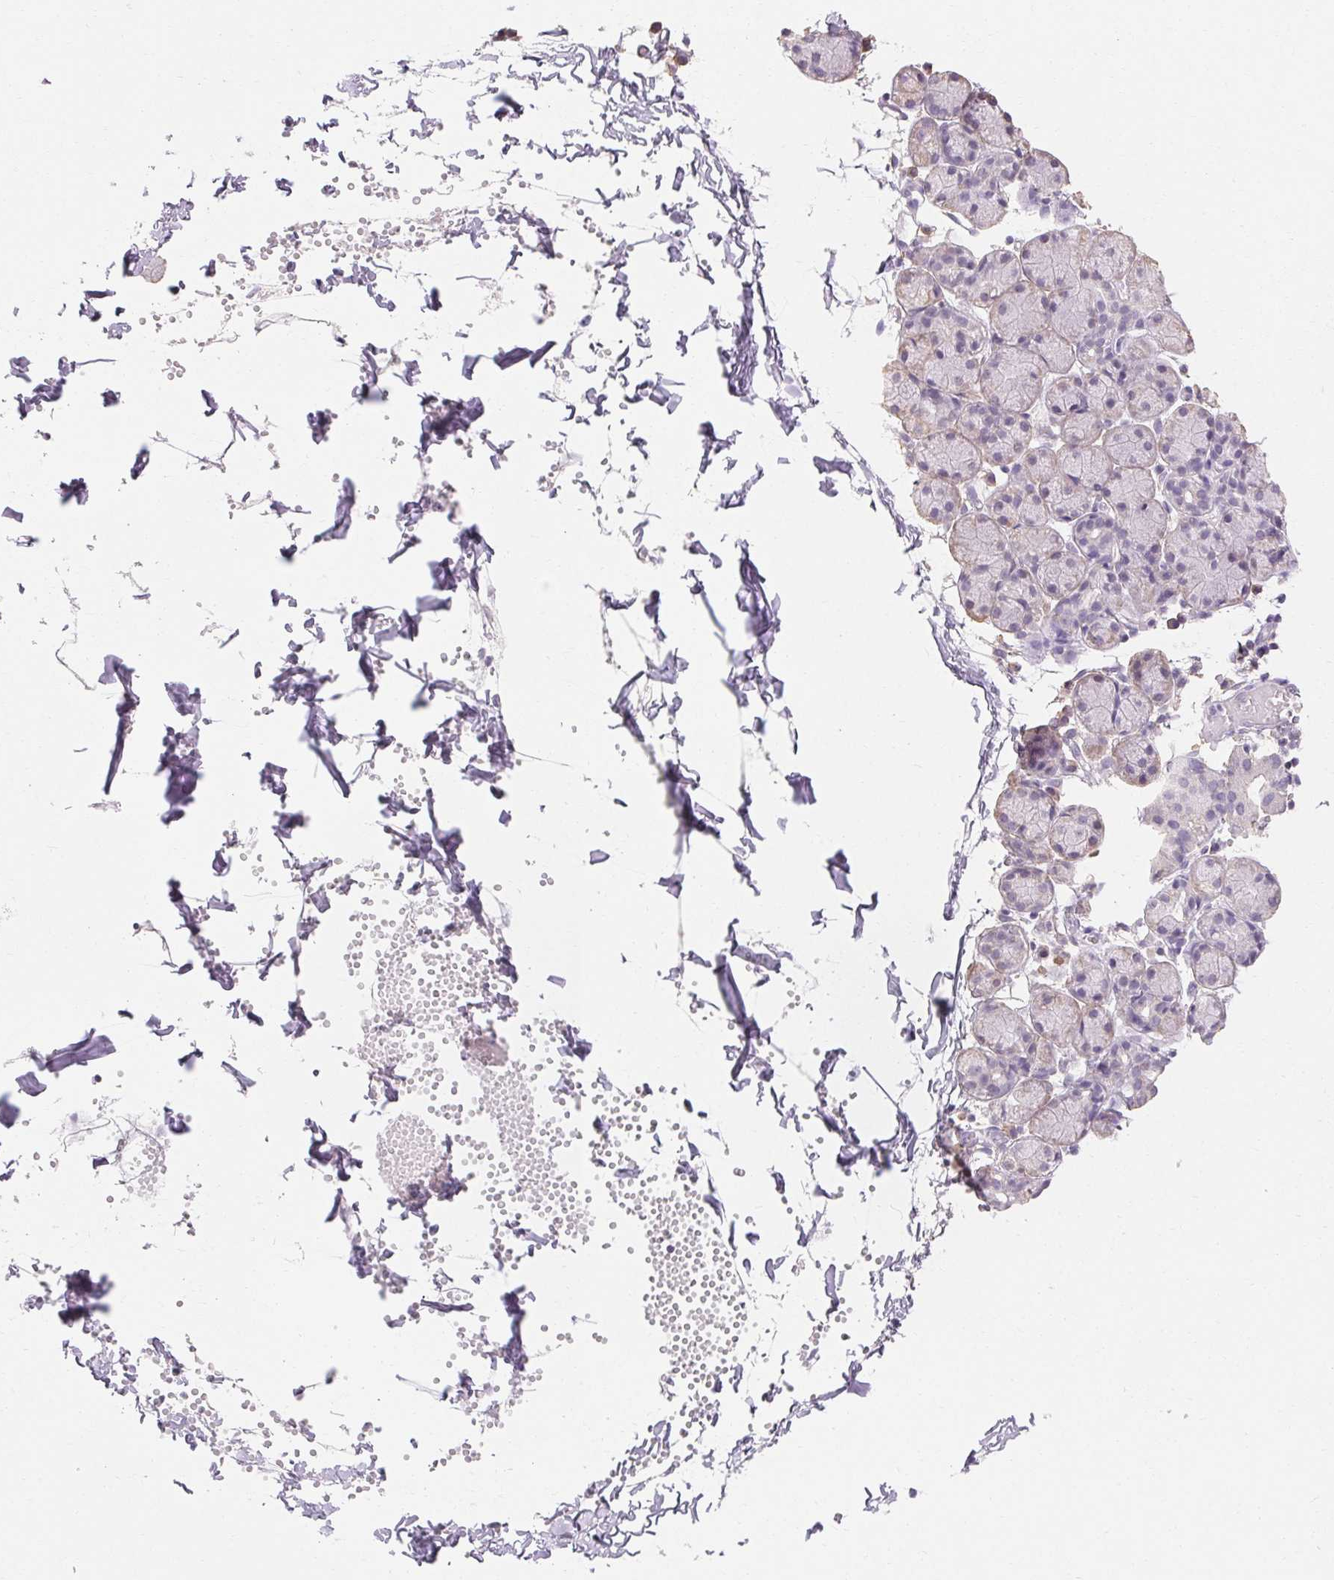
{"staining": {"intensity": "negative", "quantity": "none", "location": "none"}, "tissue": "salivary gland", "cell_type": "Glandular cells", "image_type": "normal", "snomed": [{"axis": "morphology", "description": "Normal tissue, NOS"}, {"axis": "morphology", "description": "Inflammation, NOS"}, {"axis": "topography", "description": "Lymph node"}, {"axis": "topography", "description": "Salivary gland"}], "caption": "This image is of benign salivary gland stained with immunohistochemistry to label a protein in brown with the nuclei are counter-stained blue. There is no expression in glandular cells.", "gene": "MAP7D2", "patient": {"sex": "male", "age": 3}}